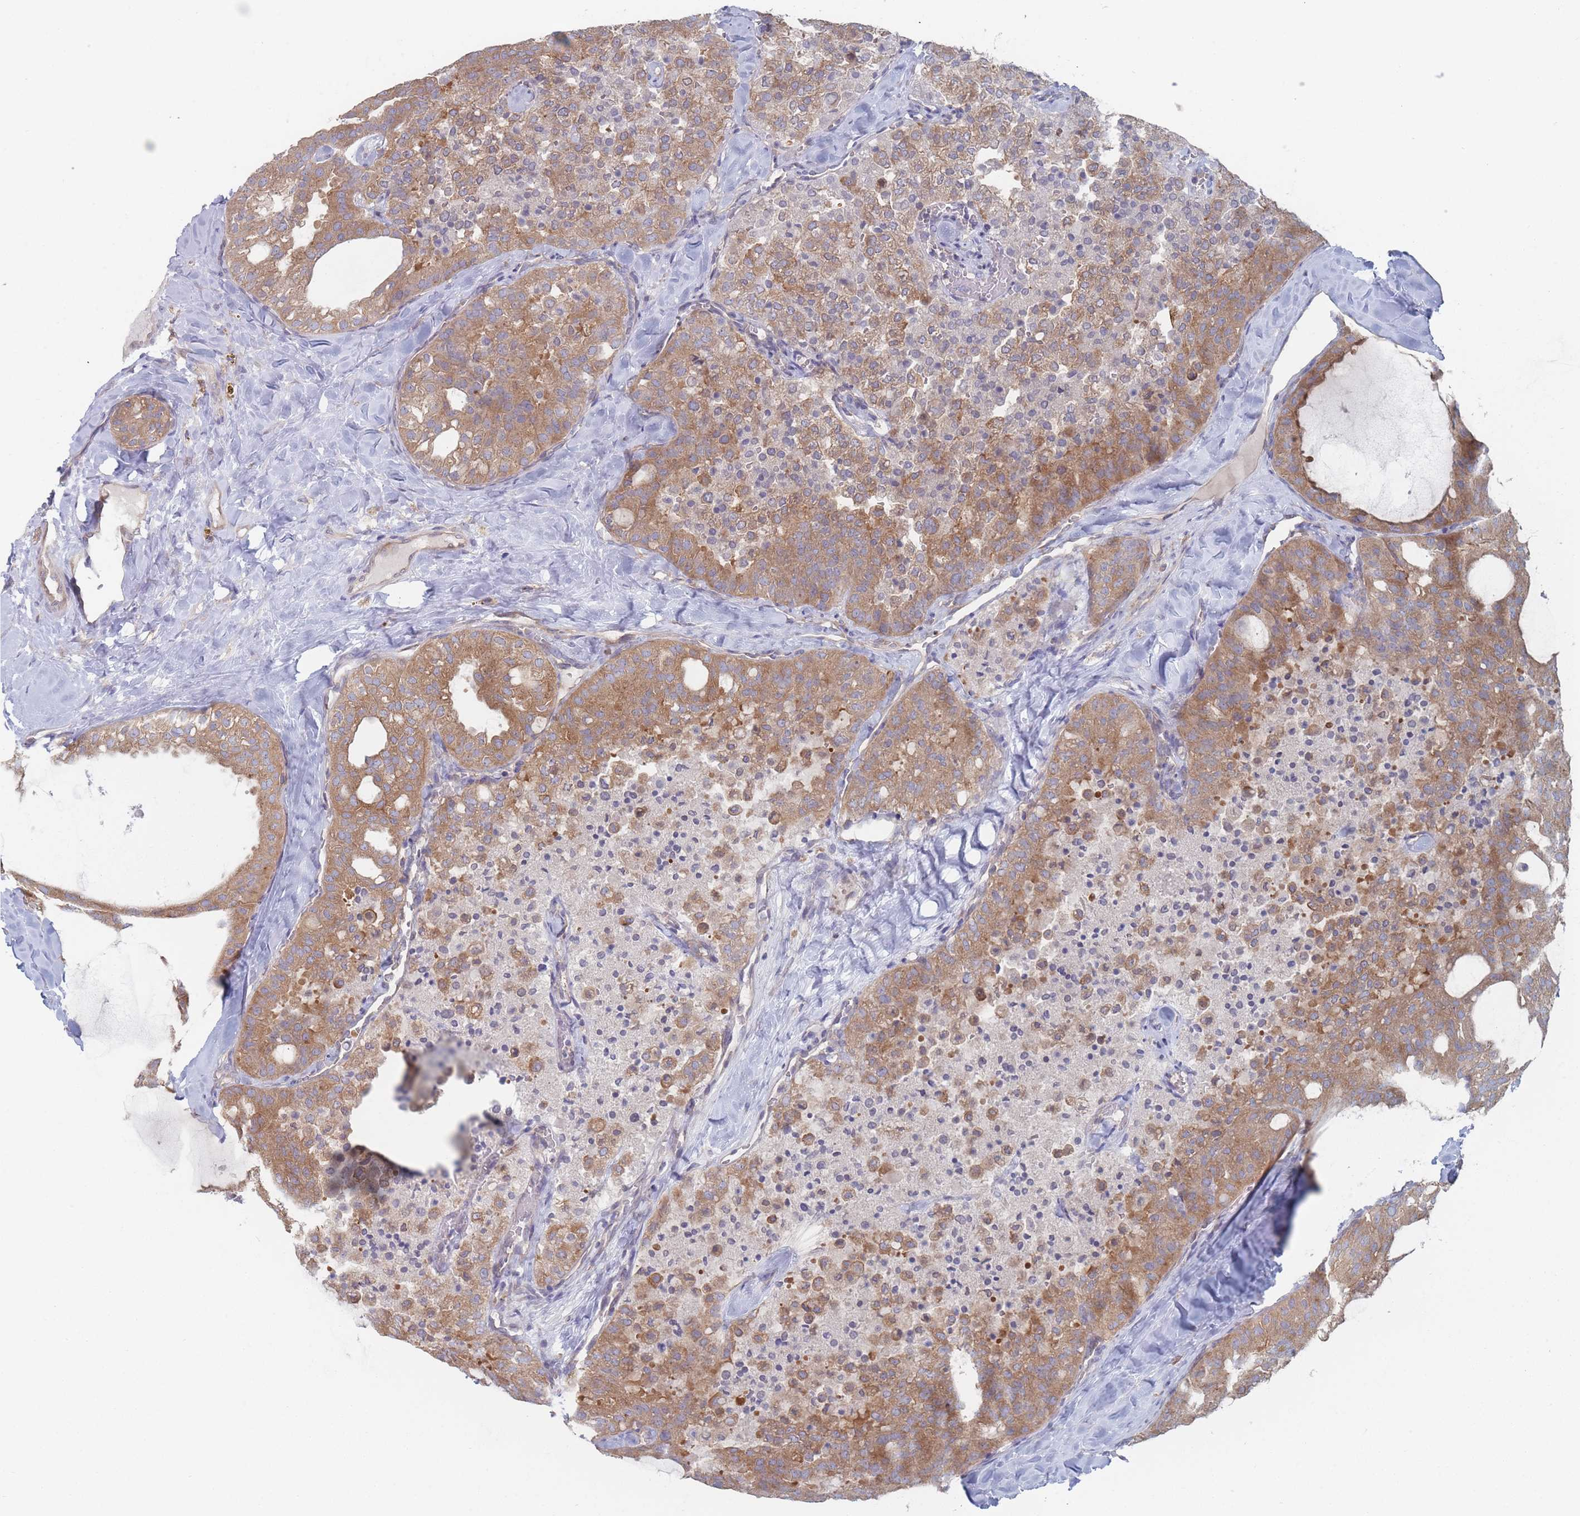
{"staining": {"intensity": "moderate", "quantity": "25%-75%", "location": "cytoplasmic/membranous"}, "tissue": "thyroid cancer", "cell_type": "Tumor cells", "image_type": "cancer", "snomed": [{"axis": "morphology", "description": "Follicular adenoma carcinoma, NOS"}, {"axis": "topography", "description": "Thyroid gland"}], "caption": "This is a micrograph of immunohistochemistry (IHC) staining of thyroid cancer (follicular adenoma carcinoma), which shows moderate staining in the cytoplasmic/membranous of tumor cells.", "gene": "EFCC1", "patient": {"sex": "male", "age": 75}}